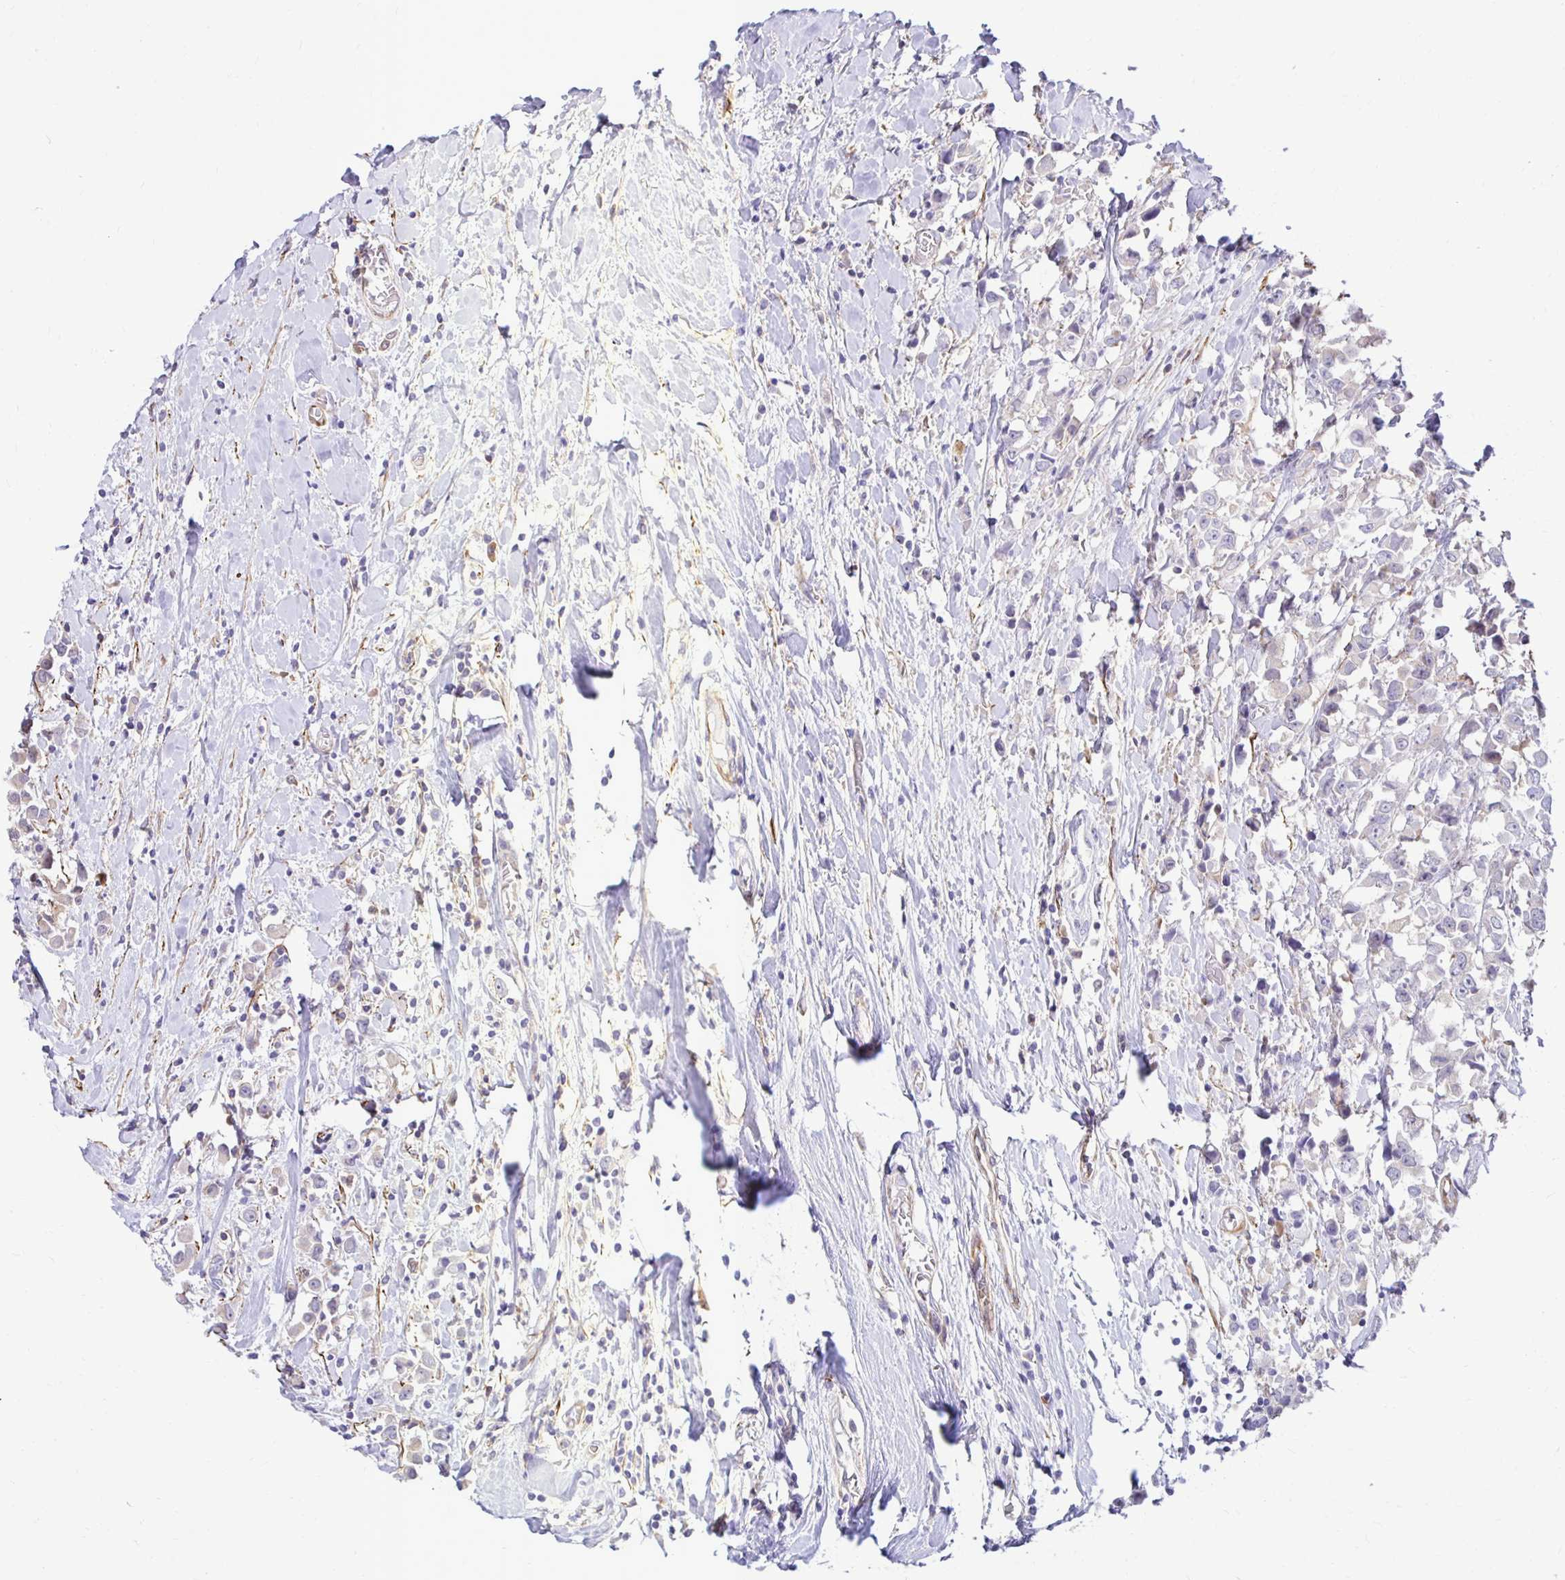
{"staining": {"intensity": "negative", "quantity": "none", "location": "none"}, "tissue": "breast cancer", "cell_type": "Tumor cells", "image_type": "cancer", "snomed": [{"axis": "morphology", "description": "Duct carcinoma"}, {"axis": "topography", "description": "Breast"}], "caption": "This is a micrograph of immunohistochemistry (IHC) staining of breast cancer (invasive ductal carcinoma), which shows no expression in tumor cells. The staining is performed using DAB (3,3'-diaminobenzidine) brown chromogen with nuclei counter-stained in using hematoxylin.", "gene": "CTPS1", "patient": {"sex": "female", "age": 61}}